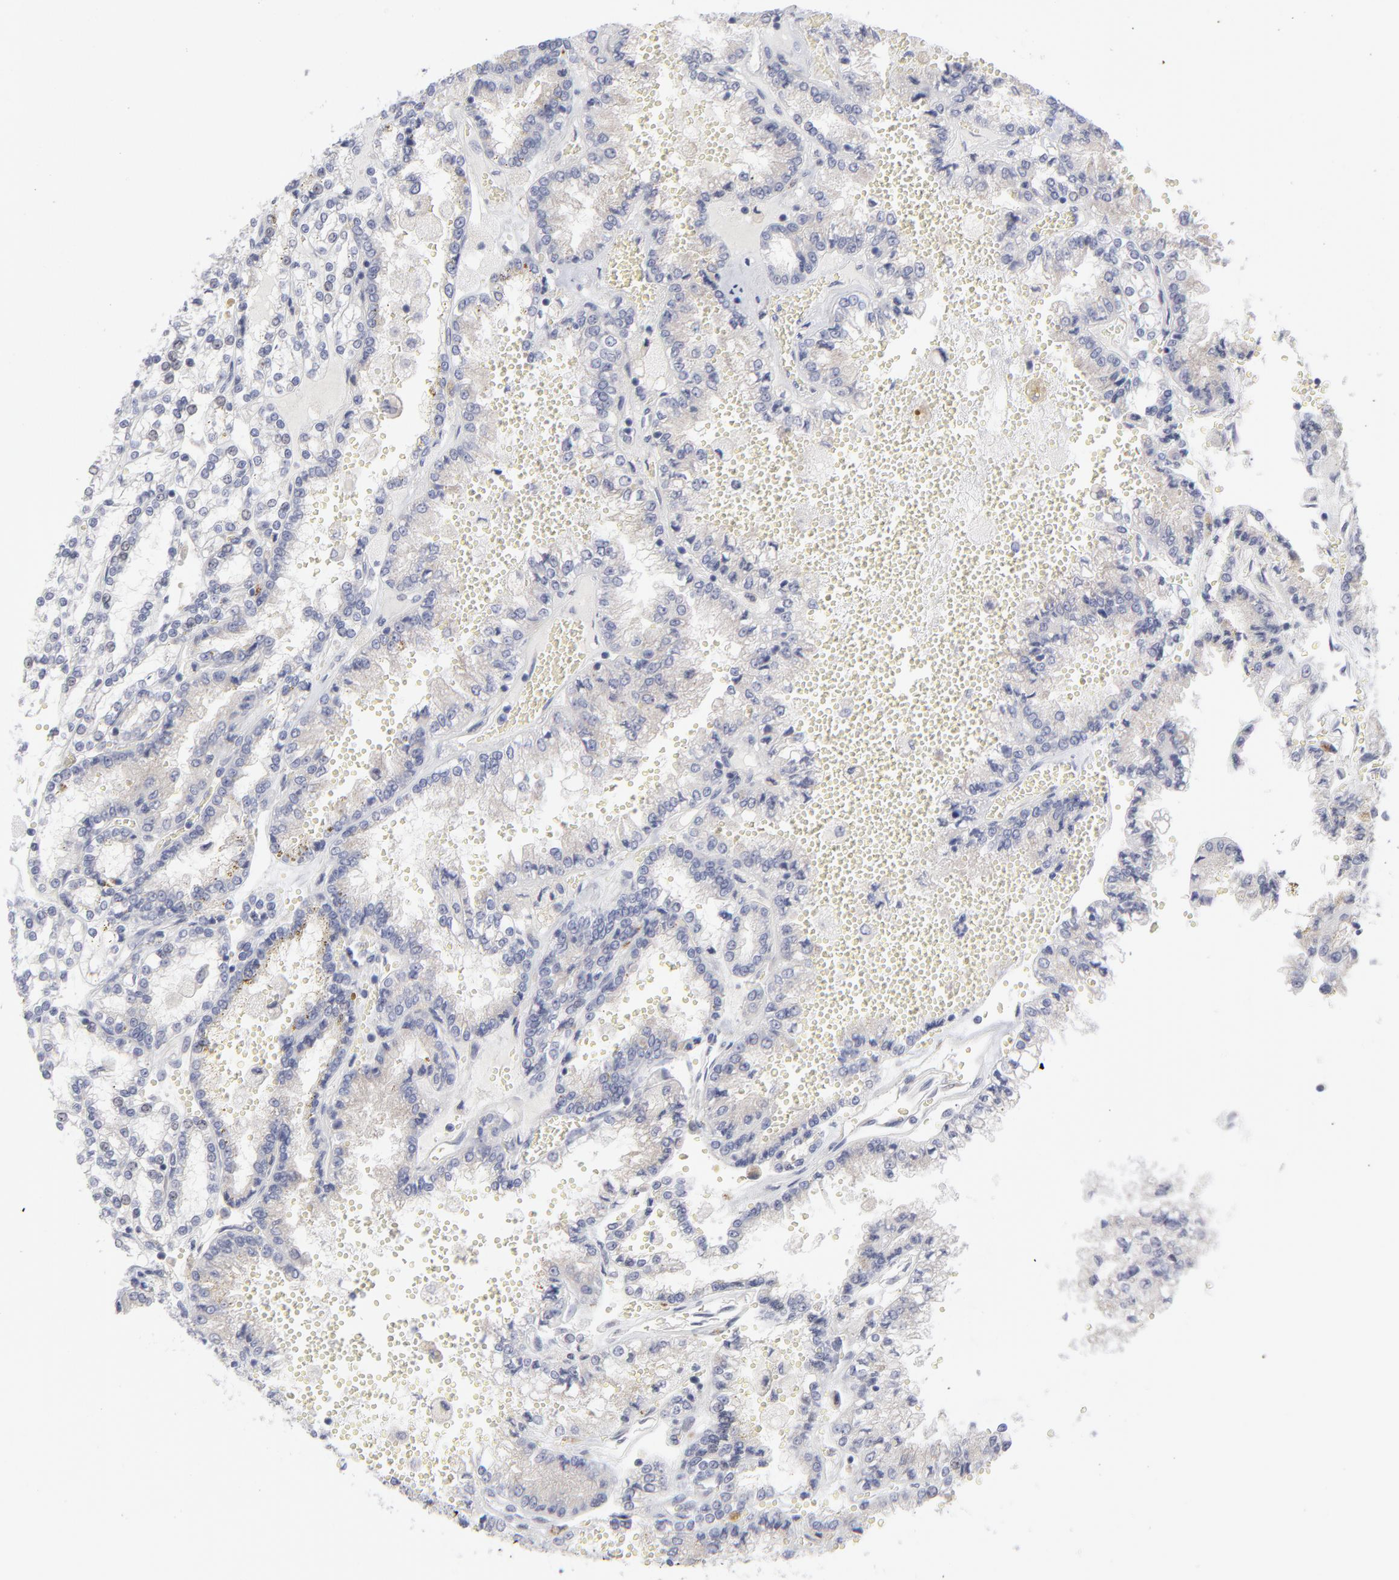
{"staining": {"intensity": "negative", "quantity": "none", "location": "none"}, "tissue": "renal cancer", "cell_type": "Tumor cells", "image_type": "cancer", "snomed": [{"axis": "morphology", "description": "Adenocarcinoma, NOS"}, {"axis": "topography", "description": "Kidney"}], "caption": "Immunohistochemical staining of human renal adenocarcinoma exhibits no significant positivity in tumor cells.", "gene": "RPS24", "patient": {"sex": "female", "age": 56}}